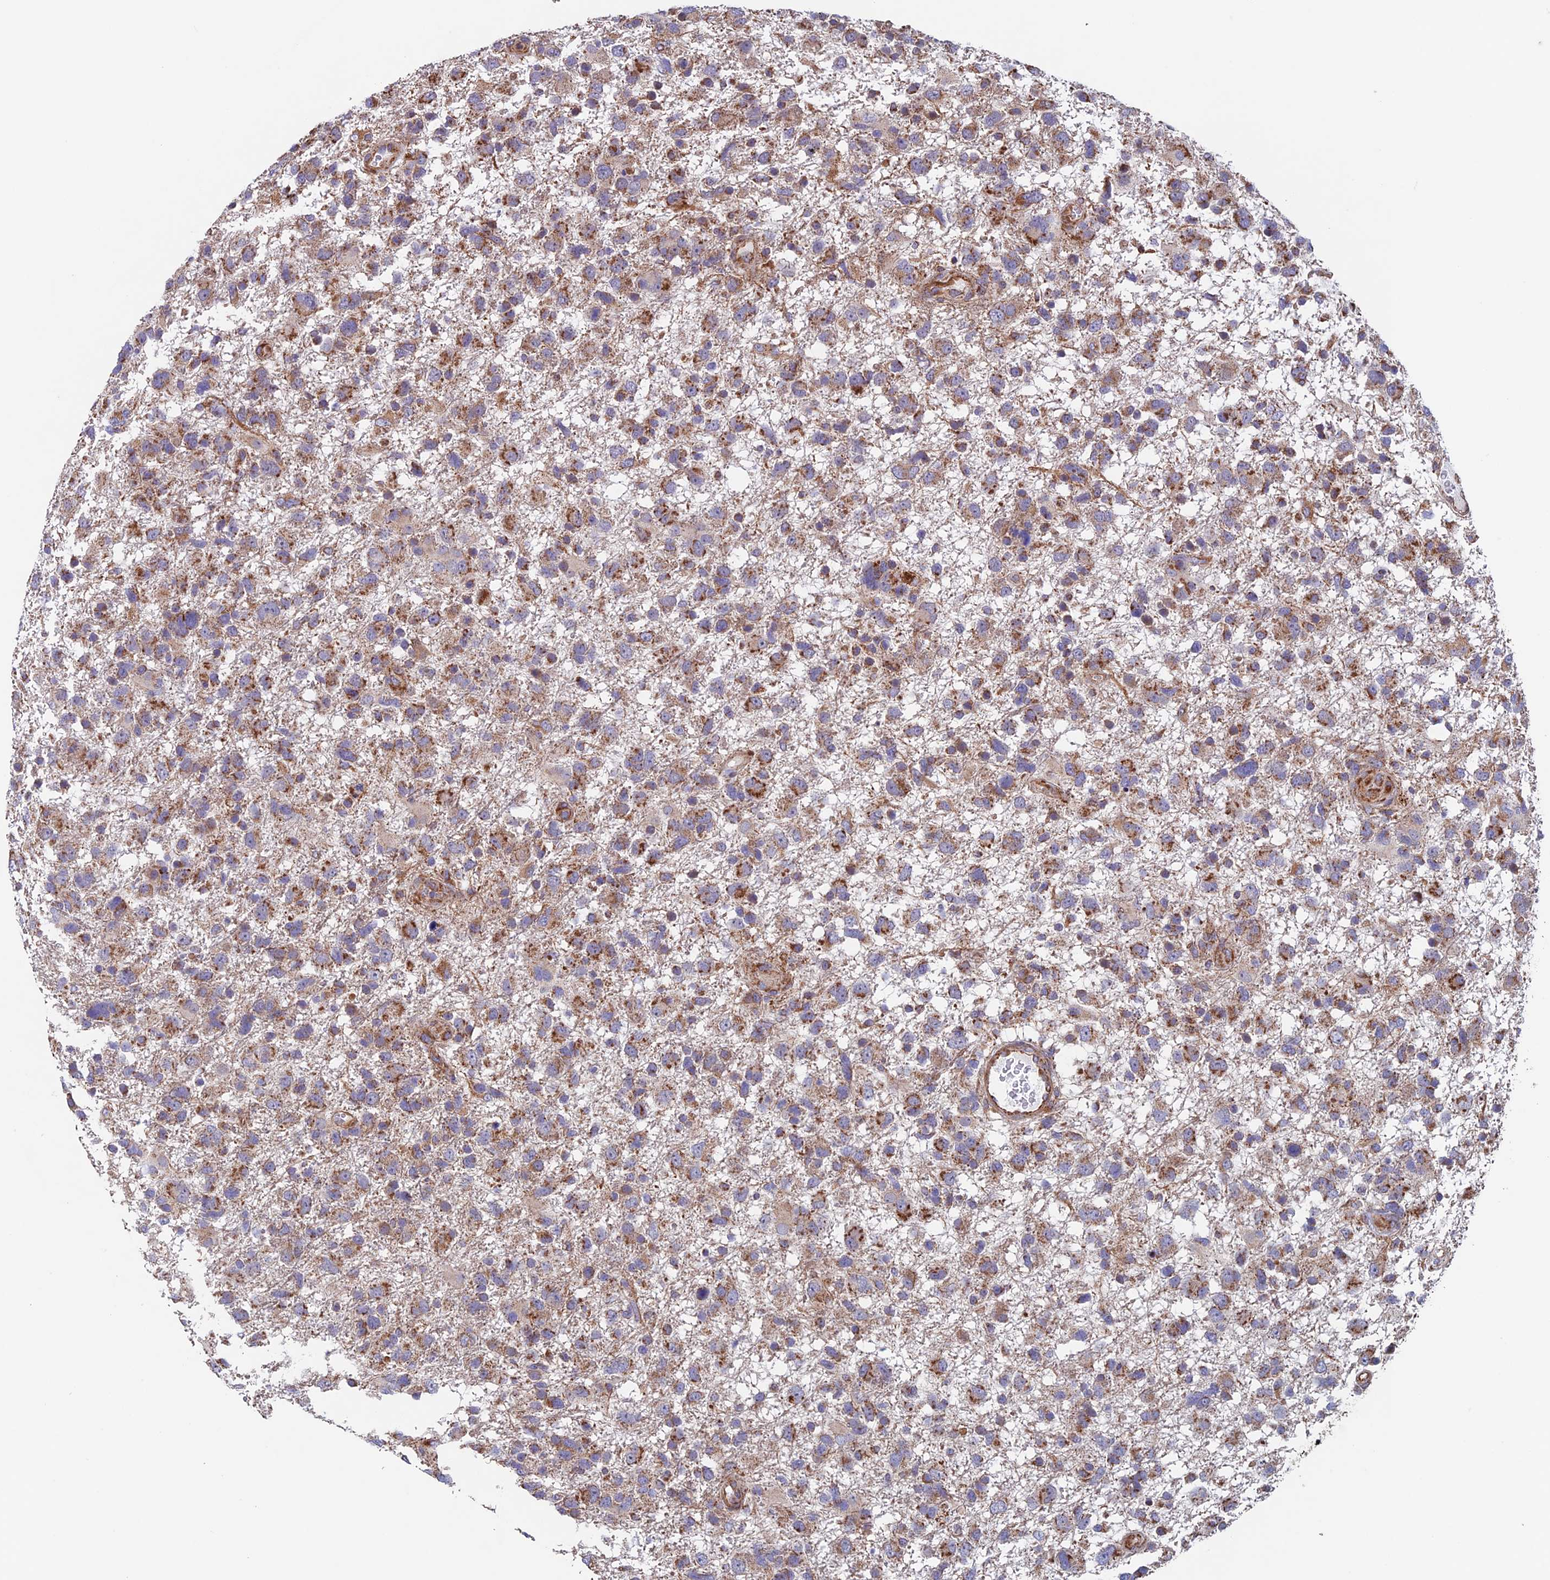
{"staining": {"intensity": "moderate", "quantity": ">75%", "location": "cytoplasmic/membranous"}, "tissue": "glioma", "cell_type": "Tumor cells", "image_type": "cancer", "snomed": [{"axis": "morphology", "description": "Glioma, malignant, High grade"}, {"axis": "topography", "description": "Brain"}], "caption": "Immunohistochemical staining of human malignant high-grade glioma exhibits medium levels of moderate cytoplasmic/membranous positivity in about >75% of tumor cells.", "gene": "MRPL1", "patient": {"sex": "male", "age": 61}}